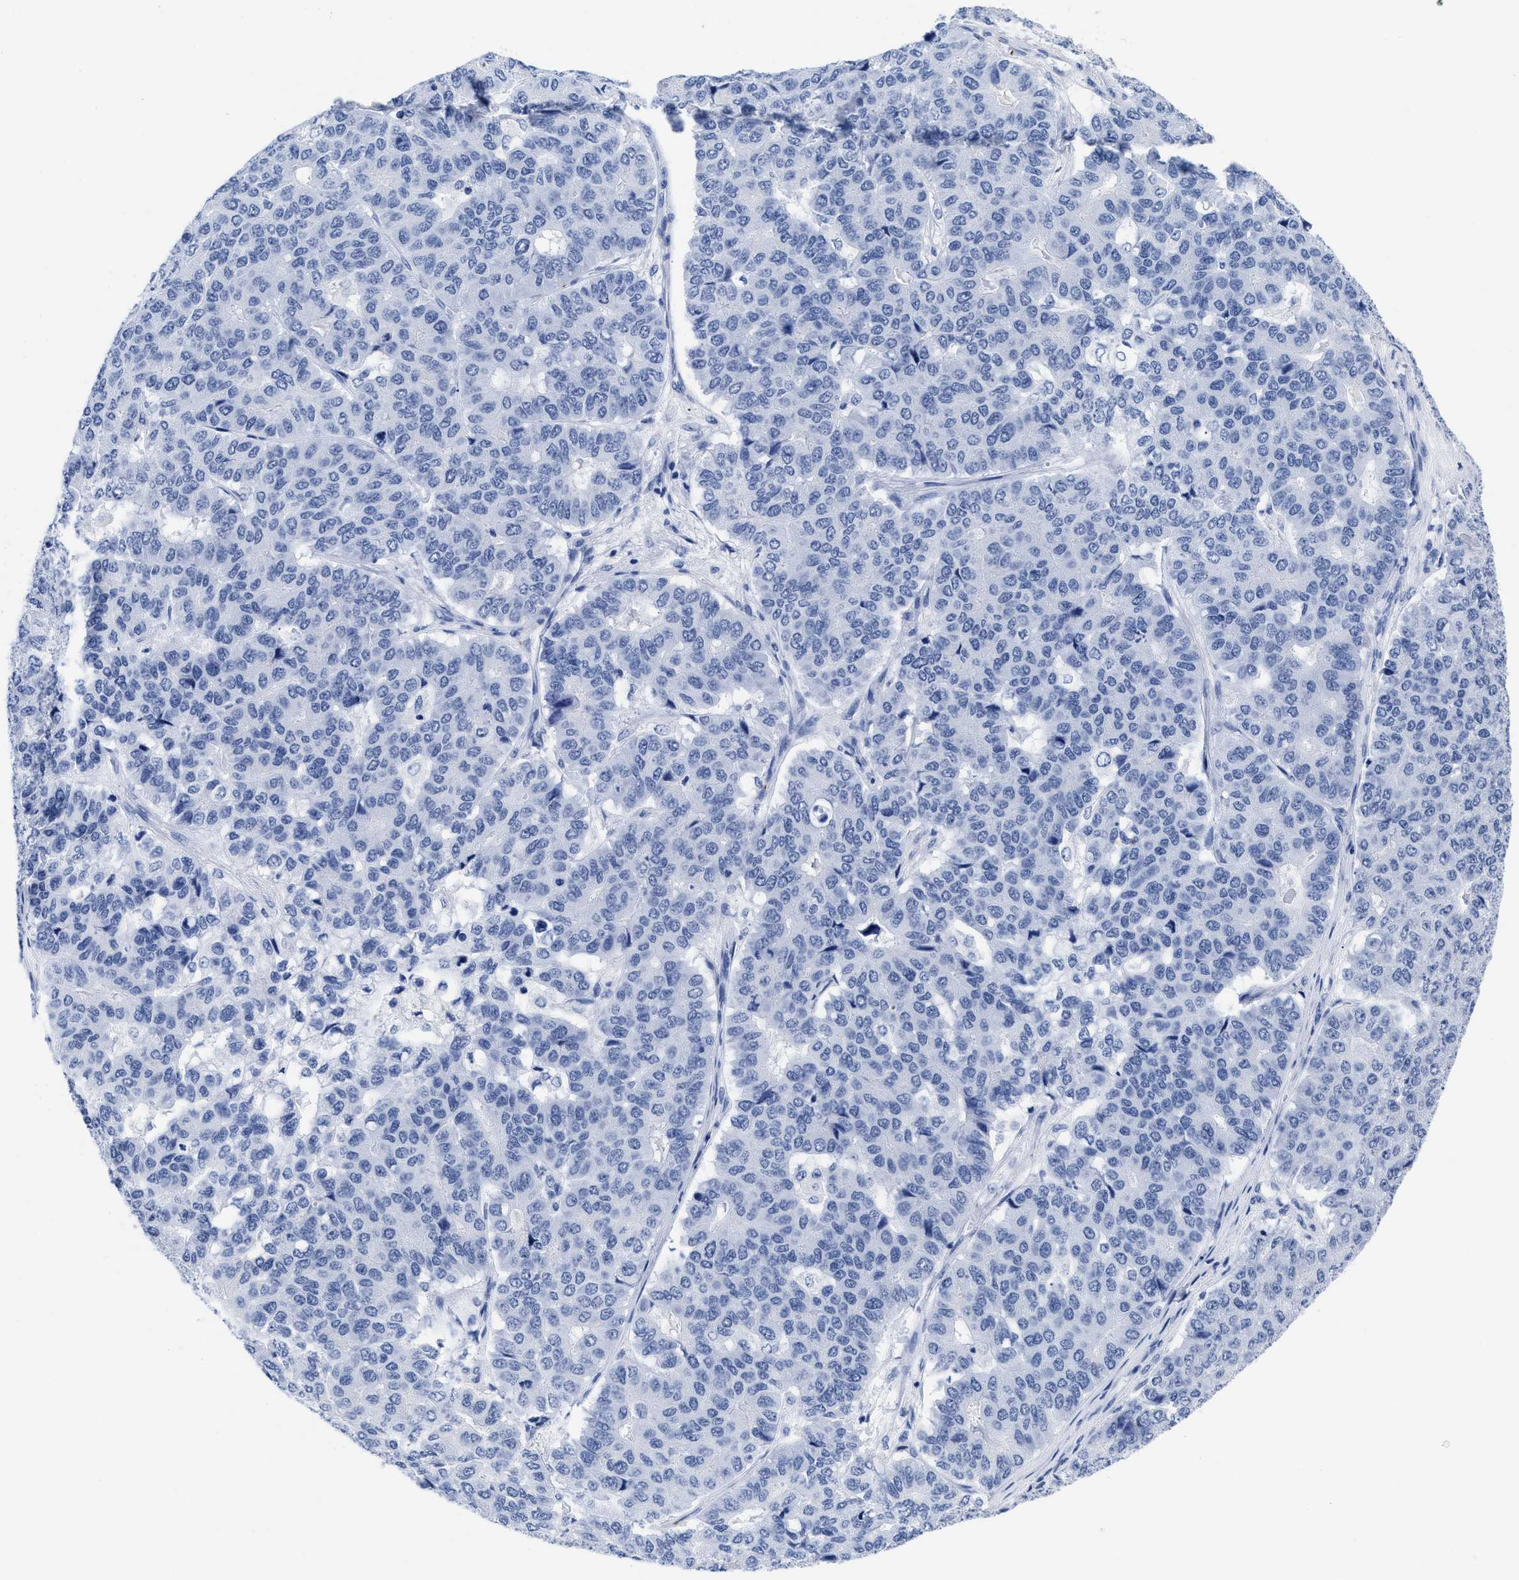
{"staining": {"intensity": "negative", "quantity": "none", "location": "none"}, "tissue": "pancreatic cancer", "cell_type": "Tumor cells", "image_type": "cancer", "snomed": [{"axis": "morphology", "description": "Adenocarcinoma, NOS"}, {"axis": "topography", "description": "Pancreas"}], "caption": "Tumor cells show no significant staining in adenocarcinoma (pancreatic). (DAB immunohistochemistry (IHC) visualized using brightfield microscopy, high magnification).", "gene": "TREML1", "patient": {"sex": "male", "age": 50}}